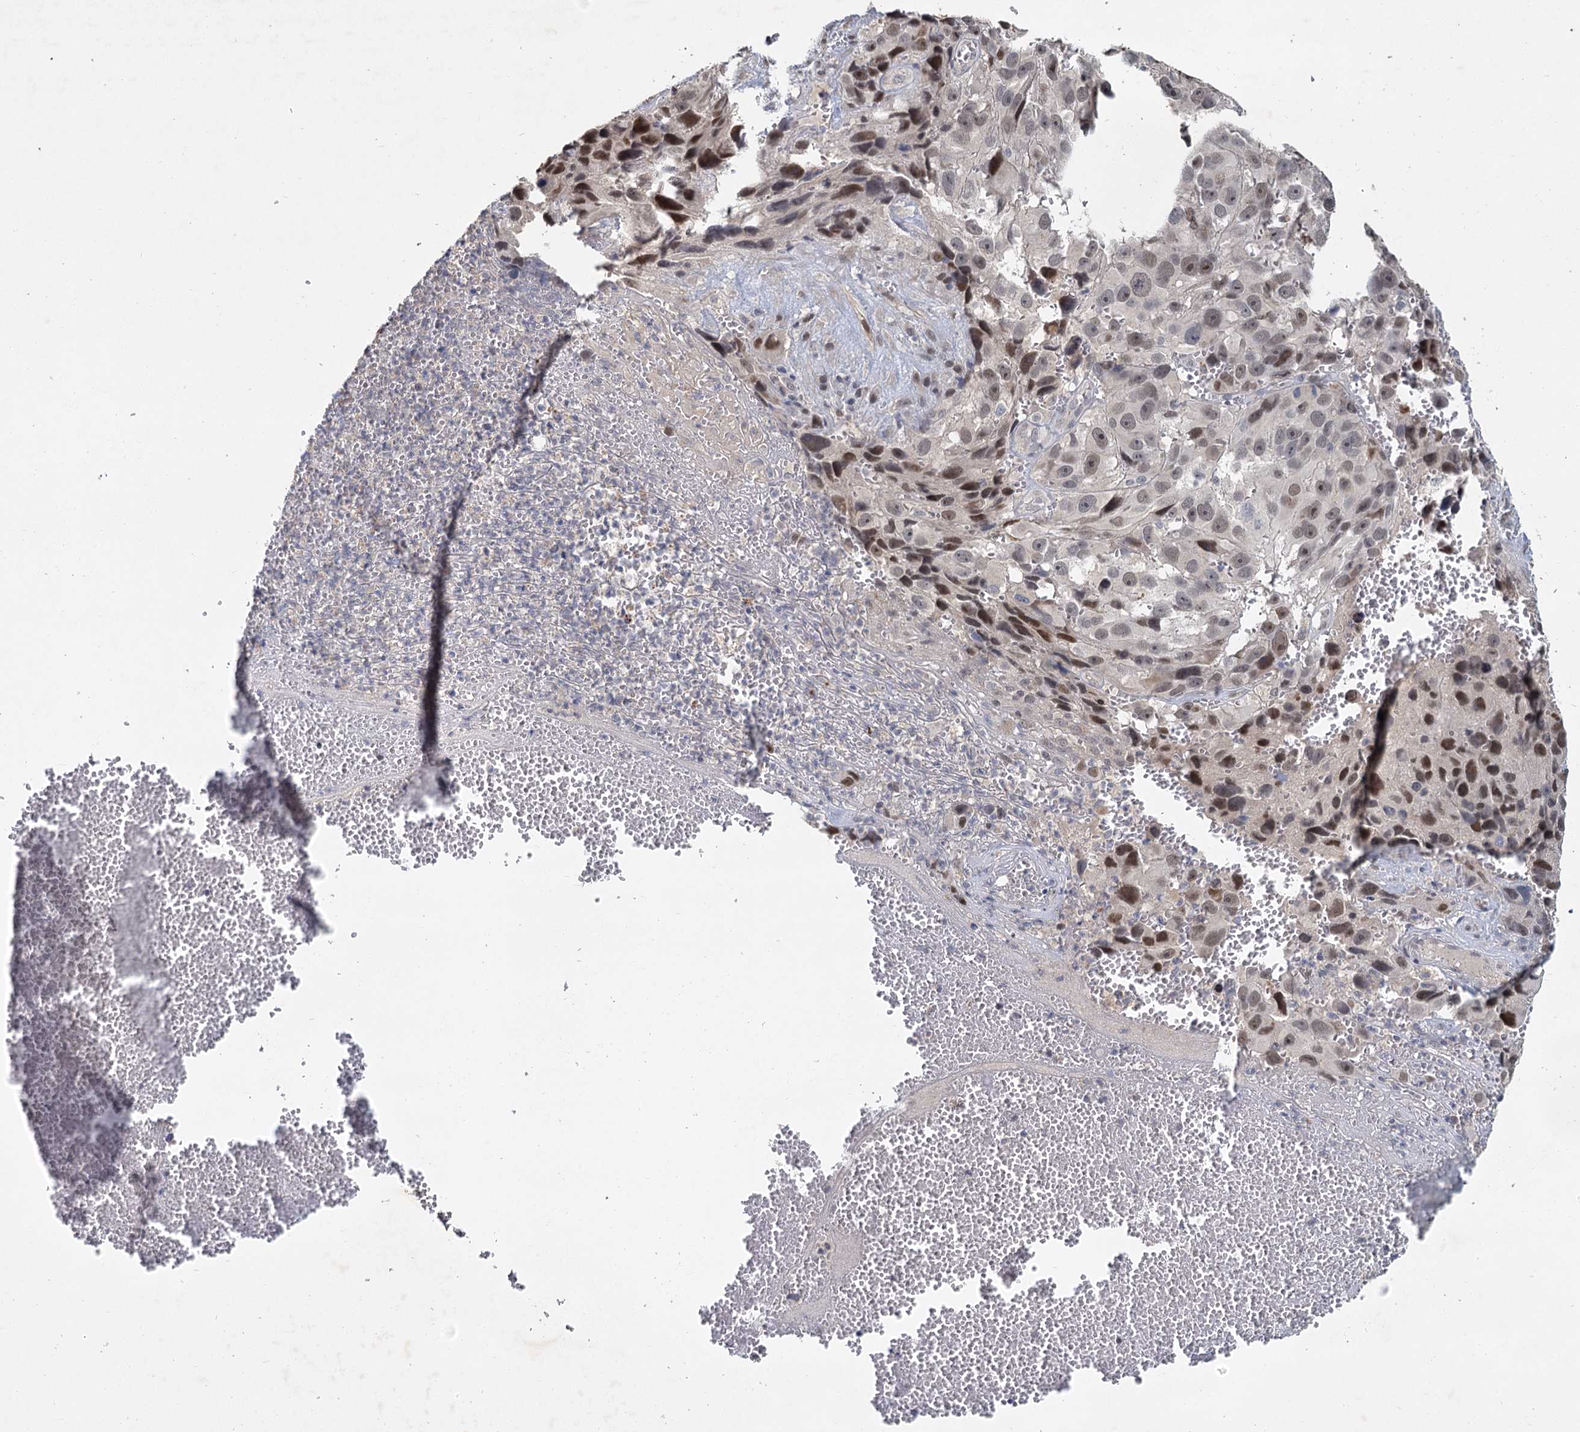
{"staining": {"intensity": "moderate", "quantity": "25%-75%", "location": "nuclear"}, "tissue": "melanoma", "cell_type": "Tumor cells", "image_type": "cancer", "snomed": [{"axis": "morphology", "description": "Malignant melanoma, NOS"}, {"axis": "topography", "description": "Skin"}], "caption": "Malignant melanoma stained with a brown dye demonstrates moderate nuclear positive positivity in about 25%-75% of tumor cells.", "gene": "MUCL1", "patient": {"sex": "male", "age": 84}}